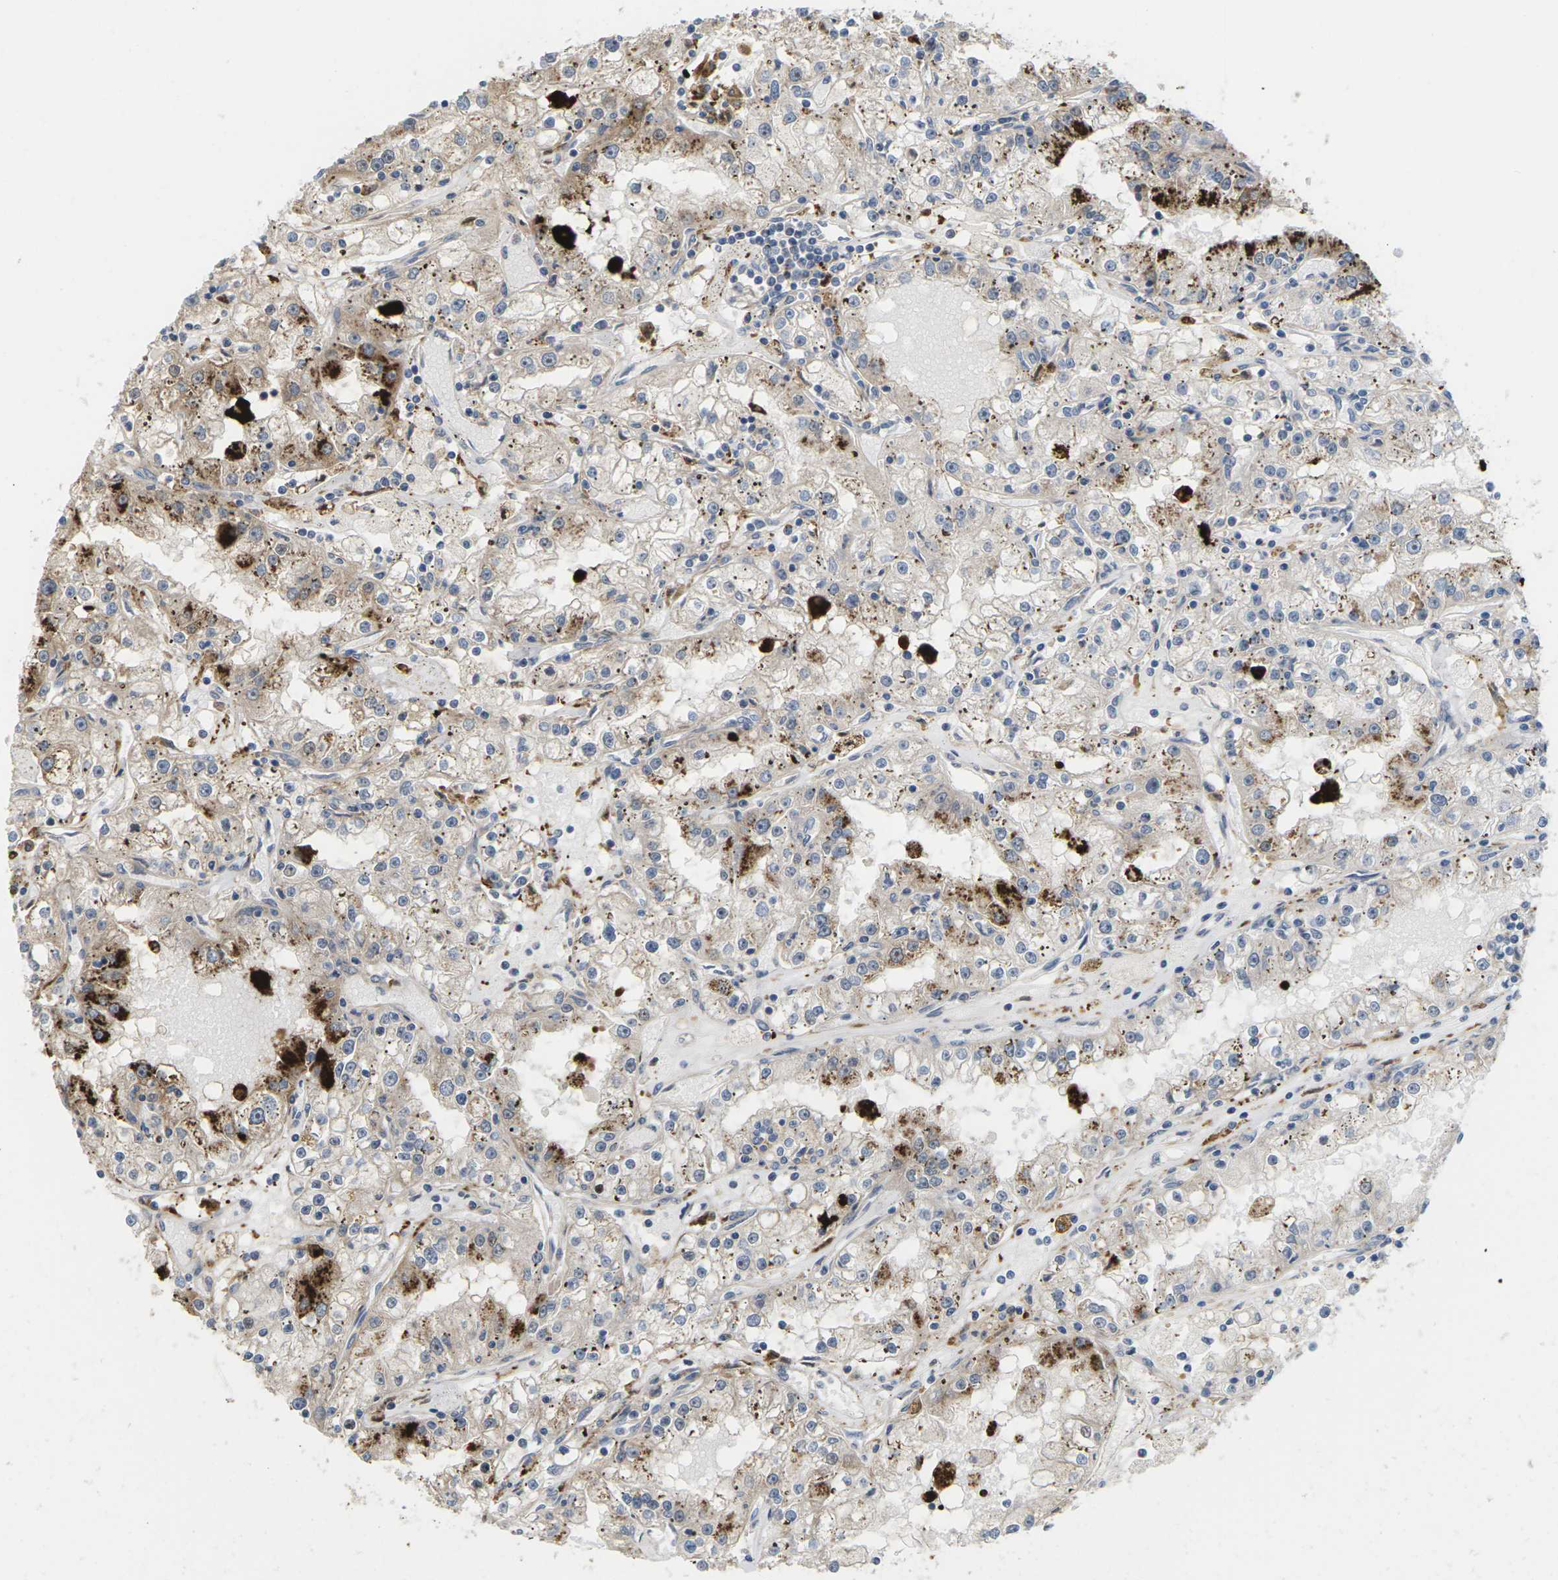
{"staining": {"intensity": "strong", "quantity": "<25%", "location": "cytoplasmic/membranous"}, "tissue": "renal cancer", "cell_type": "Tumor cells", "image_type": "cancer", "snomed": [{"axis": "morphology", "description": "Adenocarcinoma, NOS"}, {"axis": "topography", "description": "Kidney"}], "caption": "Human renal adenocarcinoma stained for a protein (brown) reveals strong cytoplasmic/membranous positive staining in about <25% of tumor cells.", "gene": "ROBO1", "patient": {"sex": "male", "age": 56}}